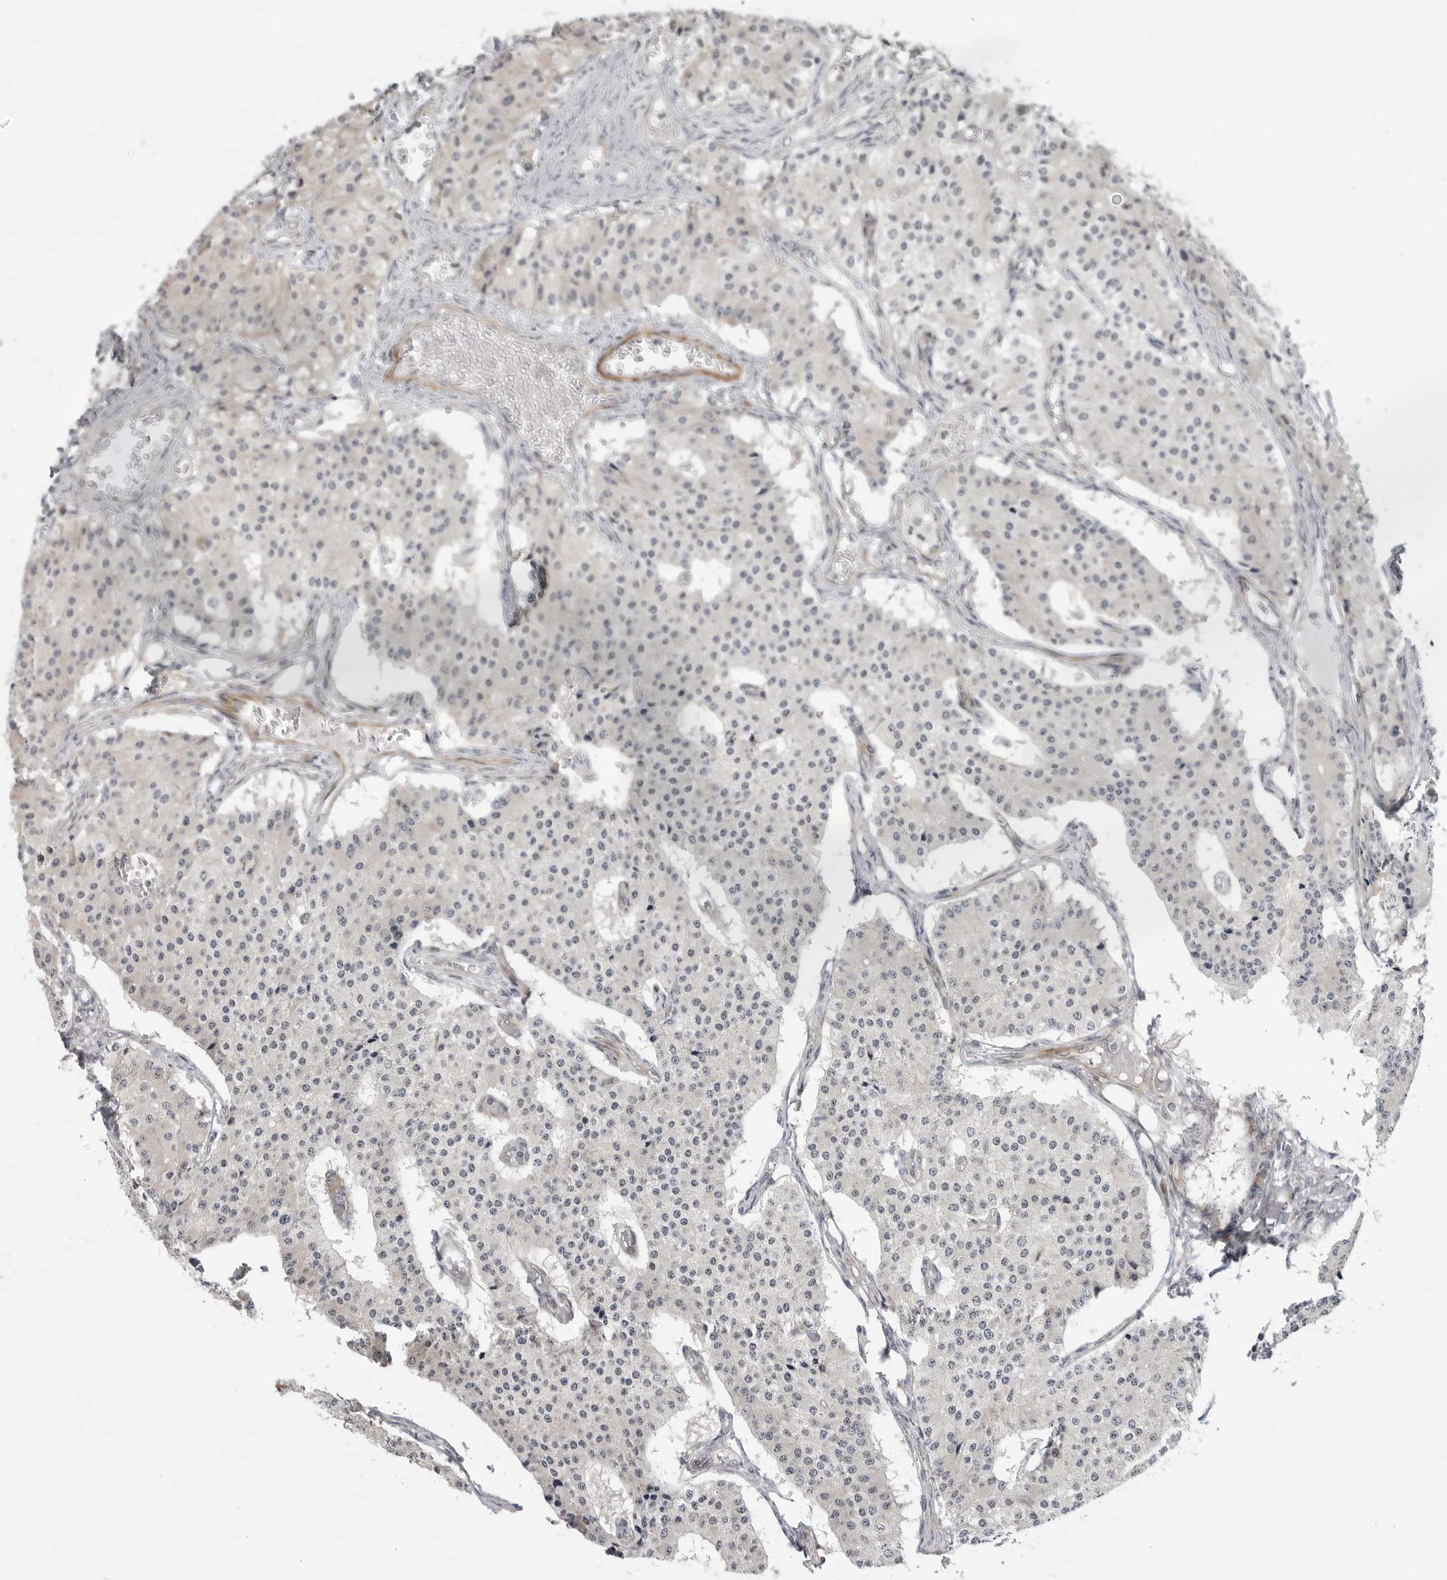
{"staining": {"intensity": "negative", "quantity": "none", "location": "none"}, "tissue": "carcinoid", "cell_type": "Tumor cells", "image_type": "cancer", "snomed": [{"axis": "morphology", "description": "Carcinoid, malignant, NOS"}, {"axis": "topography", "description": "Colon"}], "caption": "Carcinoid stained for a protein using immunohistochemistry reveals no expression tumor cells.", "gene": "ADAMTS5", "patient": {"sex": "female", "age": 52}}